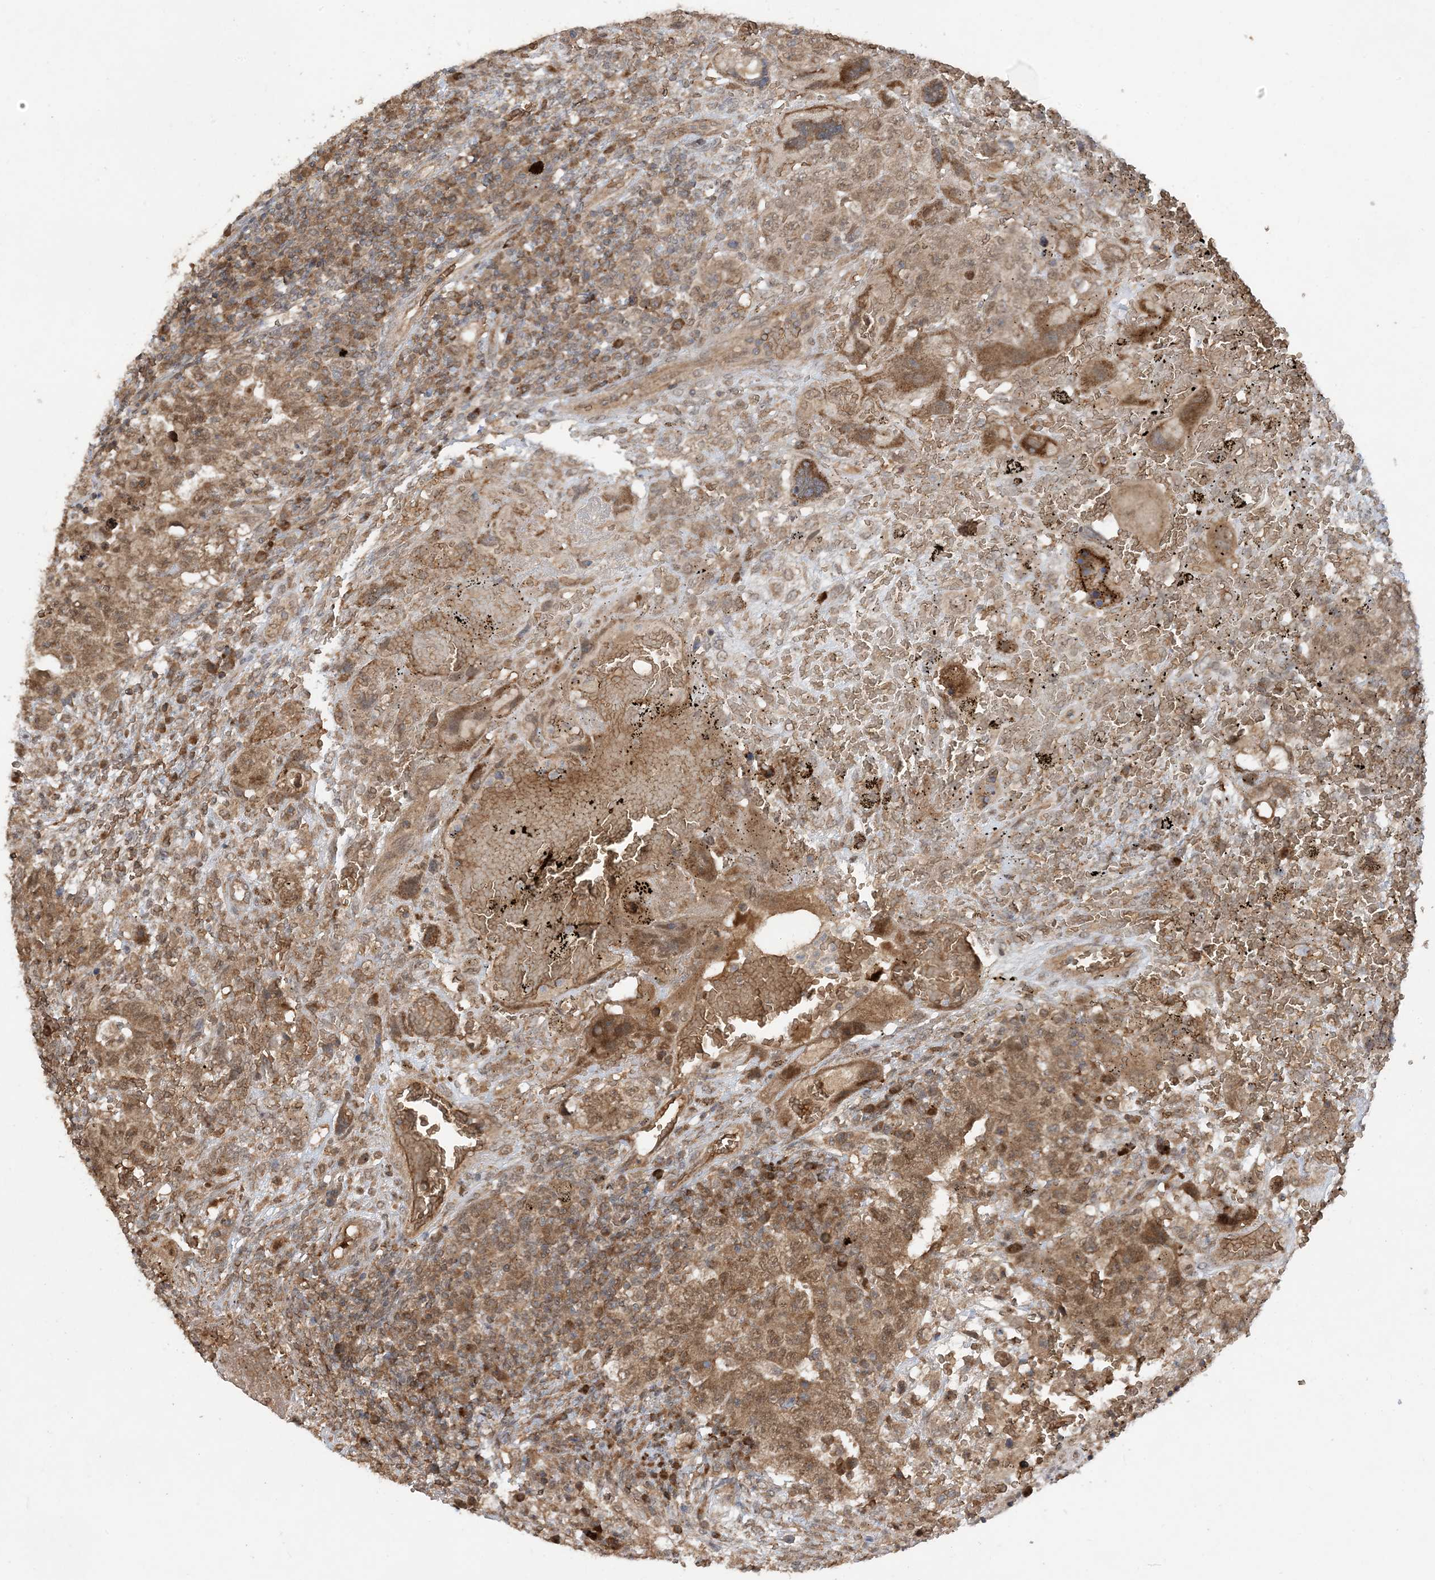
{"staining": {"intensity": "moderate", "quantity": ">75%", "location": "cytoplasmic/membranous,nuclear"}, "tissue": "testis cancer", "cell_type": "Tumor cells", "image_type": "cancer", "snomed": [{"axis": "morphology", "description": "Carcinoma, Embryonal, NOS"}, {"axis": "topography", "description": "Testis"}], "caption": "There is medium levels of moderate cytoplasmic/membranous and nuclear positivity in tumor cells of testis cancer, as demonstrated by immunohistochemical staining (brown color).", "gene": "PUSL1", "patient": {"sex": "male", "age": 26}}